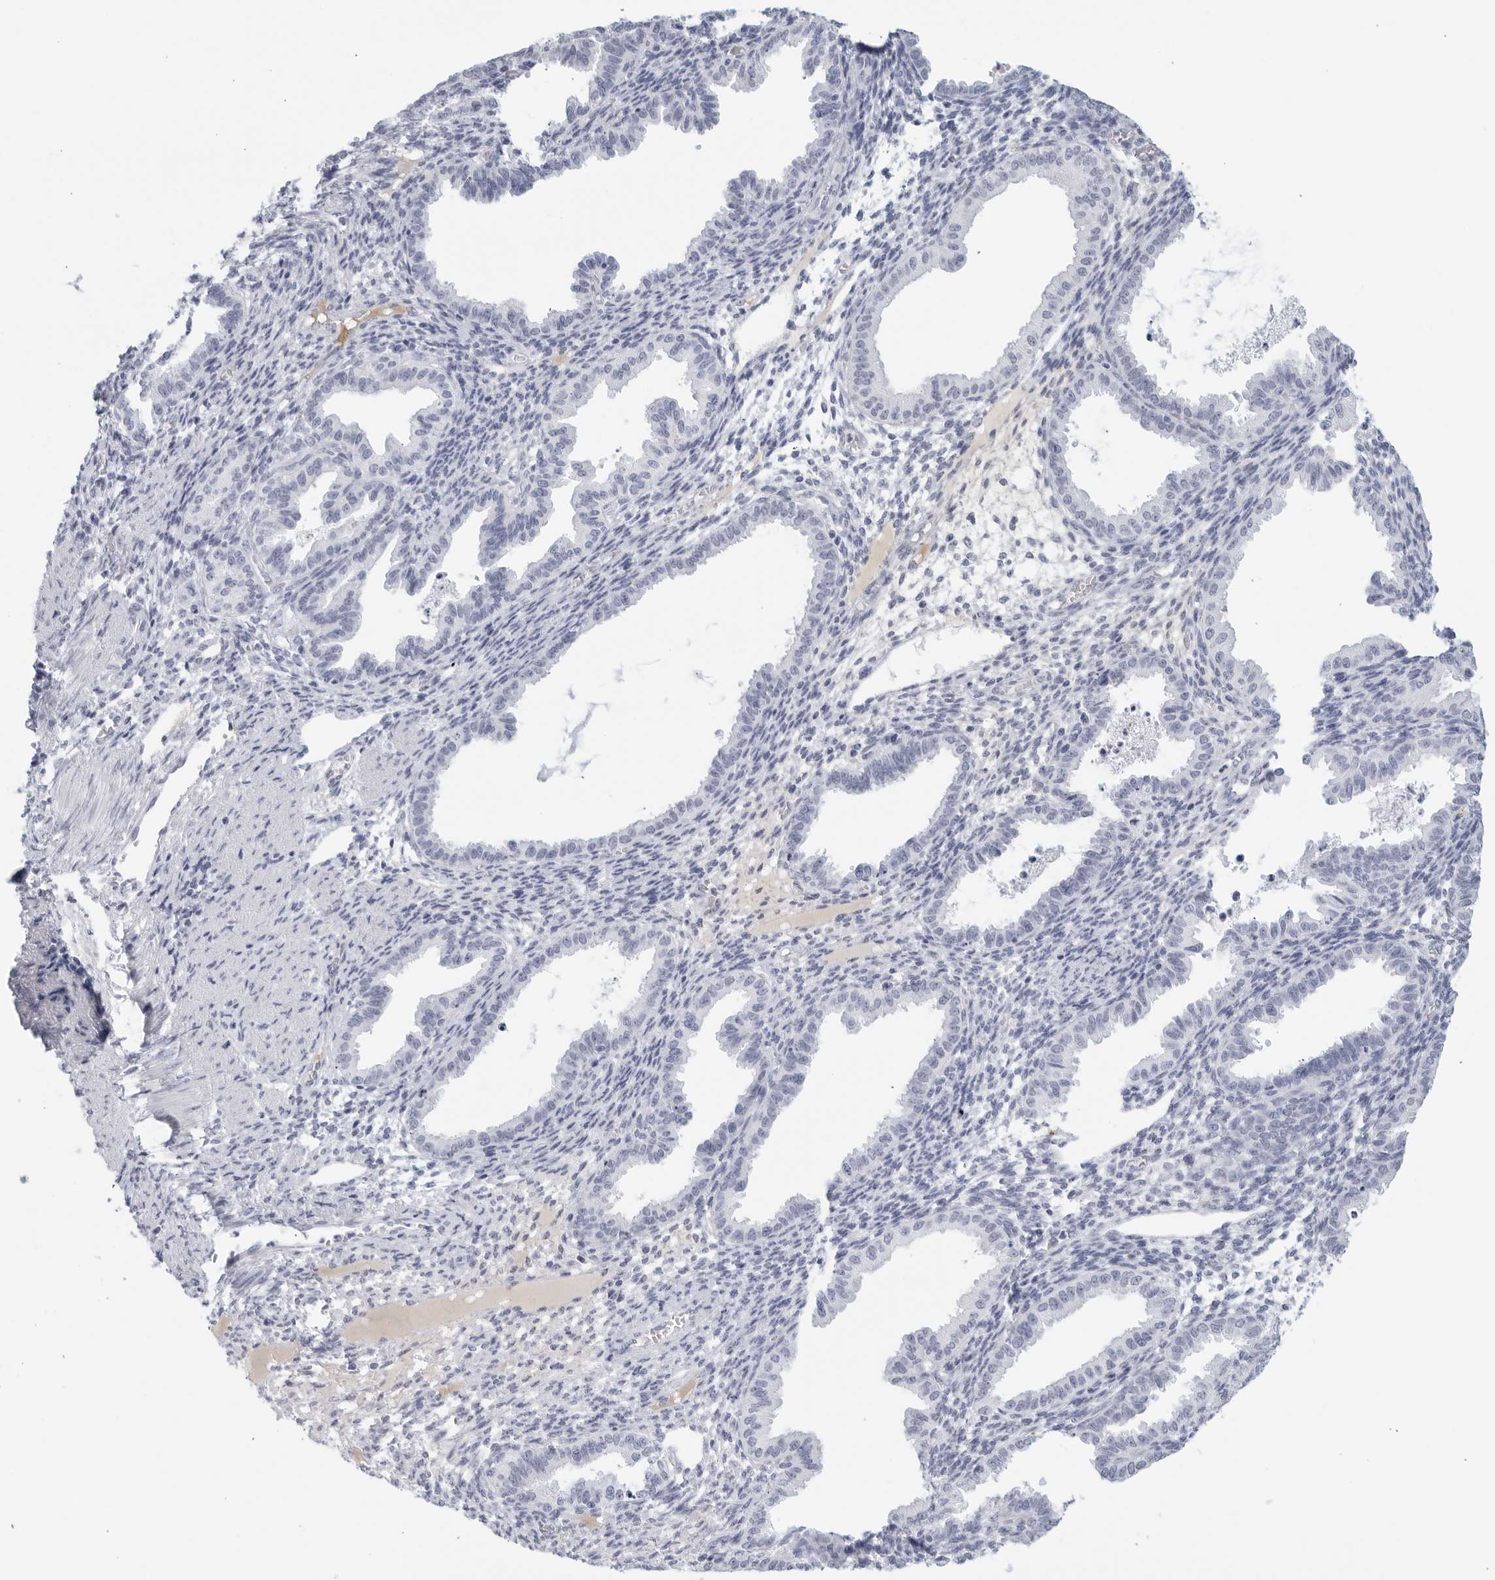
{"staining": {"intensity": "negative", "quantity": "none", "location": "none"}, "tissue": "endometrium", "cell_type": "Cells in endometrial stroma", "image_type": "normal", "snomed": [{"axis": "morphology", "description": "Normal tissue, NOS"}, {"axis": "topography", "description": "Endometrium"}], "caption": "IHC image of normal human endometrium stained for a protein (brown), which reveals no expression in cells in endometrial stroma.", "gene": "FGG", "patient": {"sex": "female", "age": 33}}